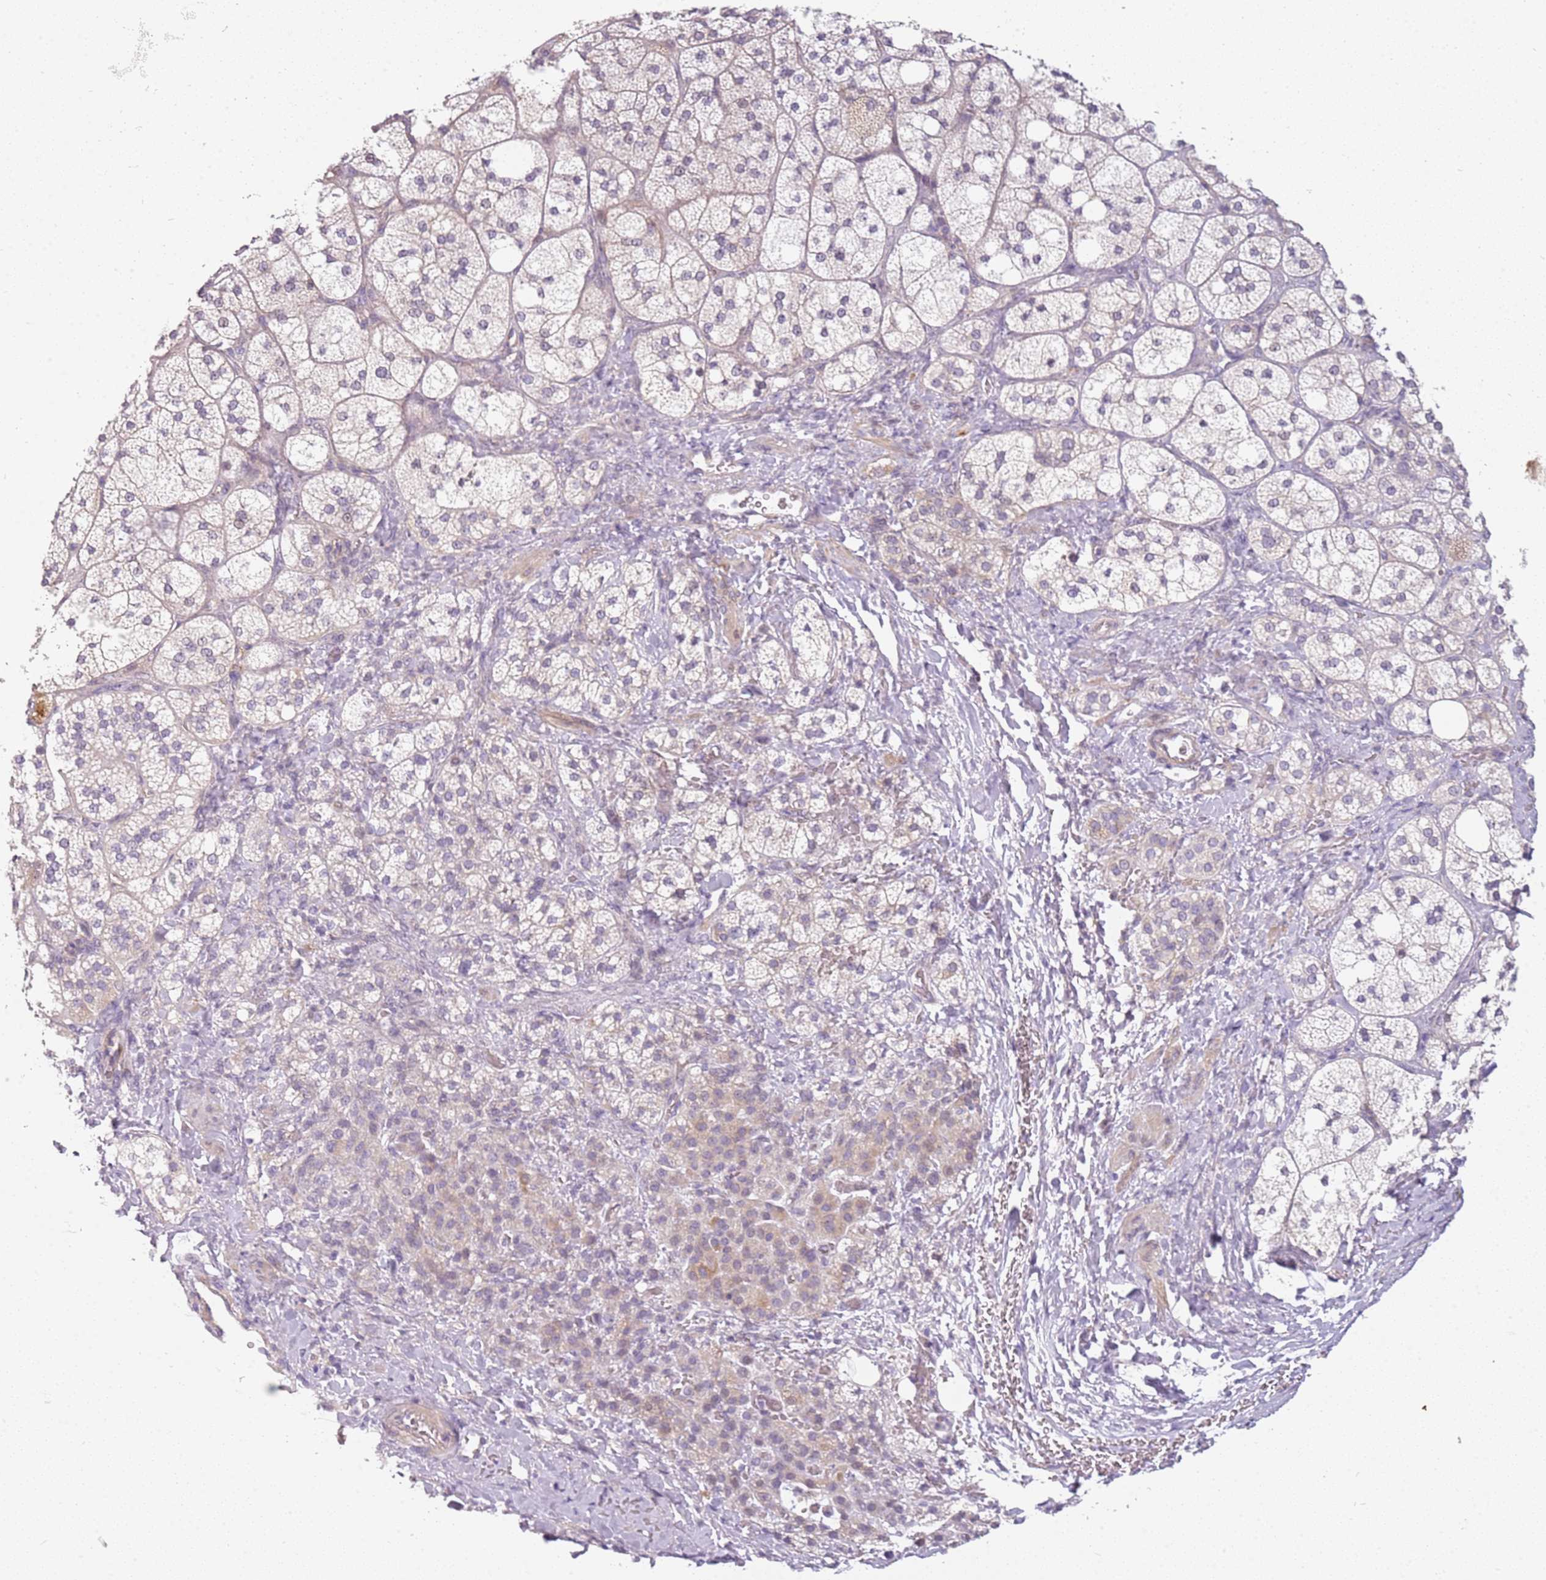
{"staining": {"intensity": "moderate", "quantity": "<25%", "location": "cytoplasmic/membranous"}, "tissue": "adrenal gland", "cell_type": "Glandular cells", "image_type": "normal", "snomed": [{"axis": "morphology", "description": "Normal tissue, NOS"}, {"axis": "topography", "description": "Adrenal gland"}], "caption": "Immunohistochemical staining of benign adrenal gland demonstrates <25% levels of moderate cytoplasmic/membranous protein positivity in about <25% of glandular cells. The staining is performed using DAB brown chromogen to label protein expression. The nuclei are counter-stained blue using hematoxylin.", "gene": "DEFB116", "patient": {"sex": "male", "age": 61}}